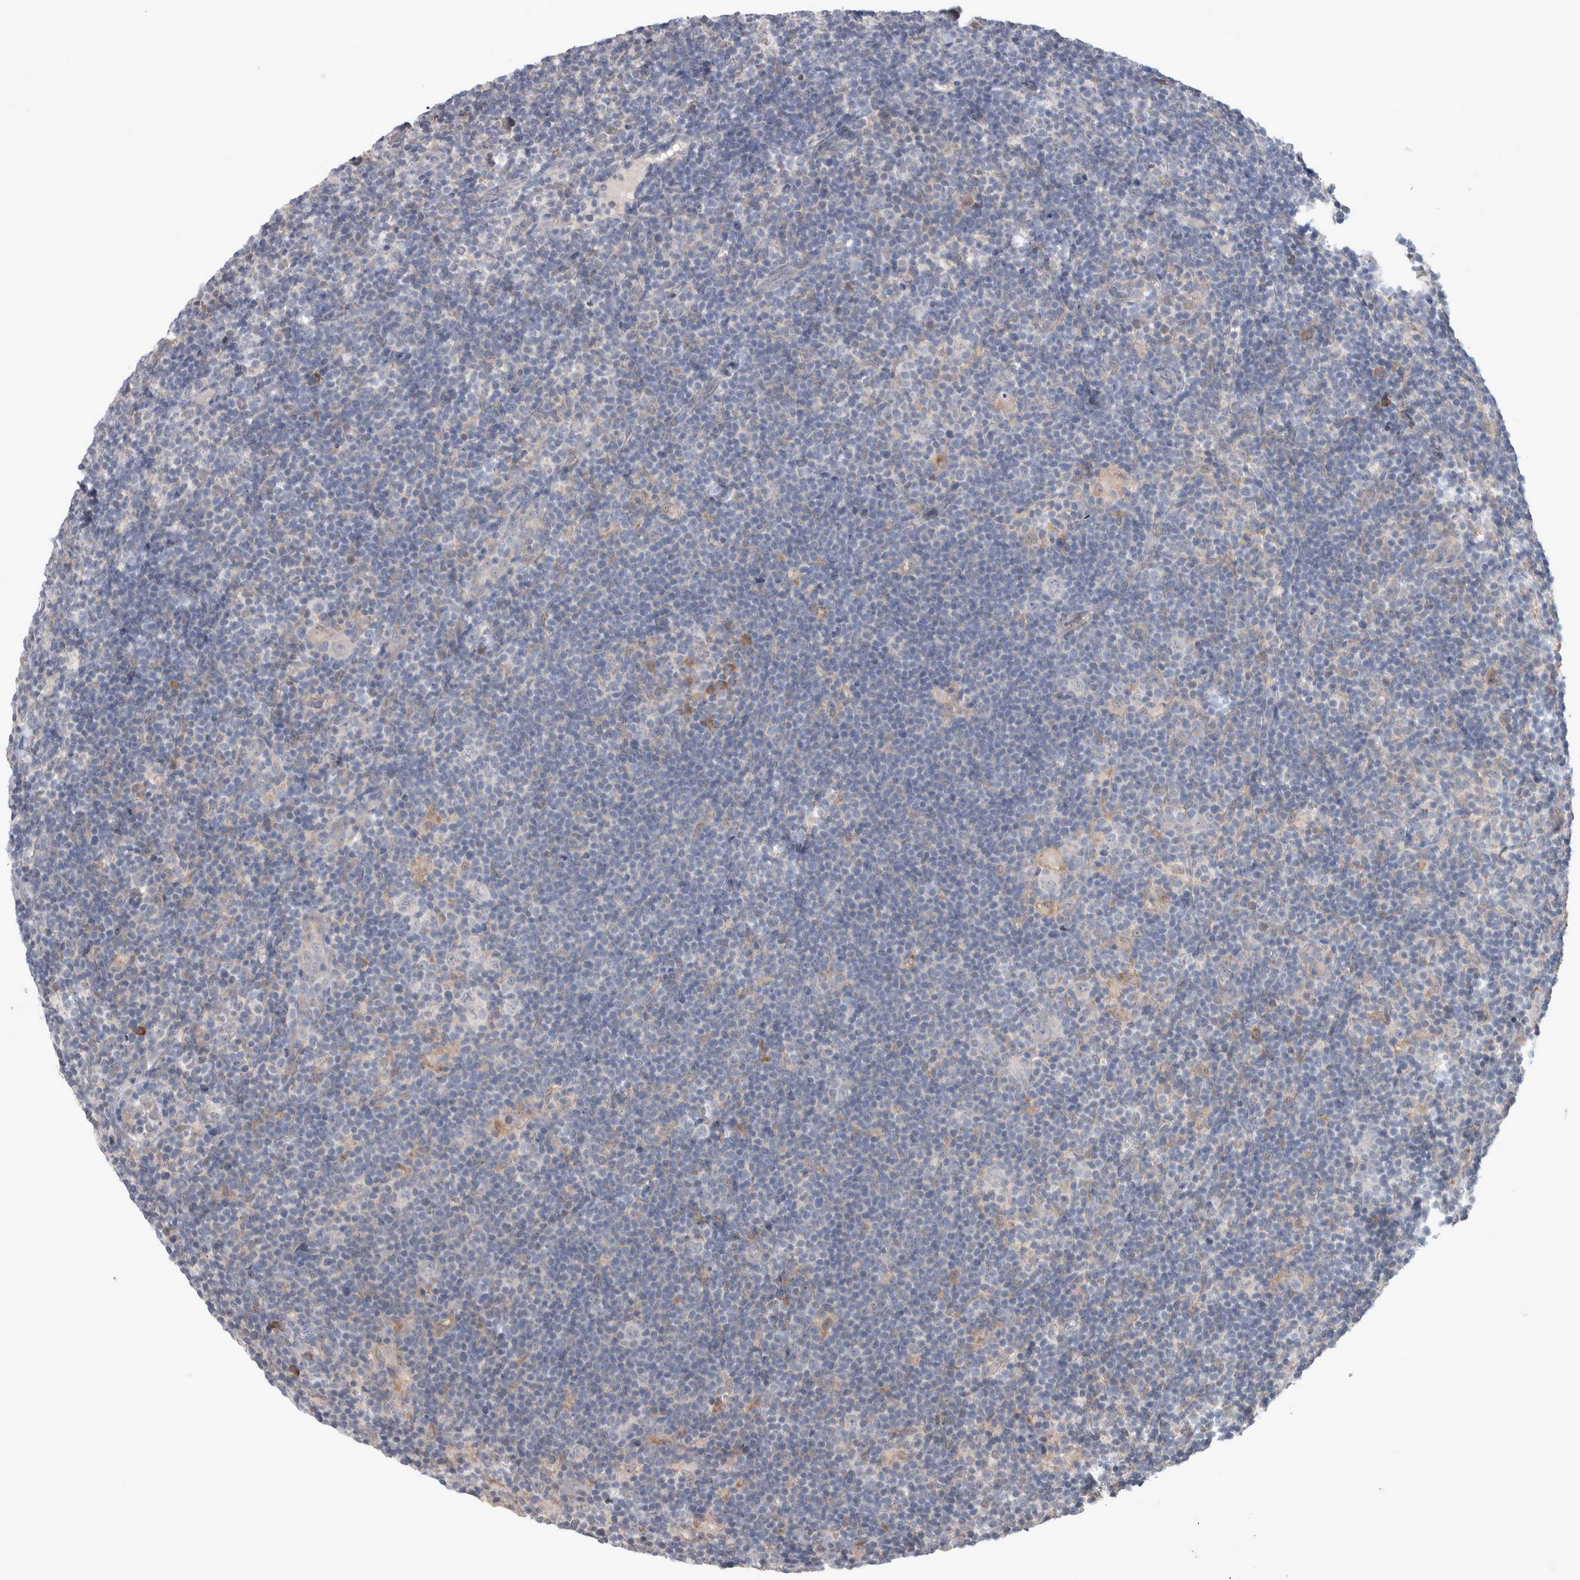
{"staining": {"intensity": "negative", "quantity": "none", "location": "none"}, "tissue": "lymphoma", "cell_type": "Tumor cells", "image_type": "cancer", "snomed": [{"axis": "morphology", "description": "Hodgkin's disease, NOS"}, {"axis": "topography", "description": "Lymph node"}], "caption": "Human Hodgkin's disease stained for a protein using immunohistochemistry shows no expression in tumor cells.", "gene": "CUL2", "patient": {"sex": "female", "age": 57}}